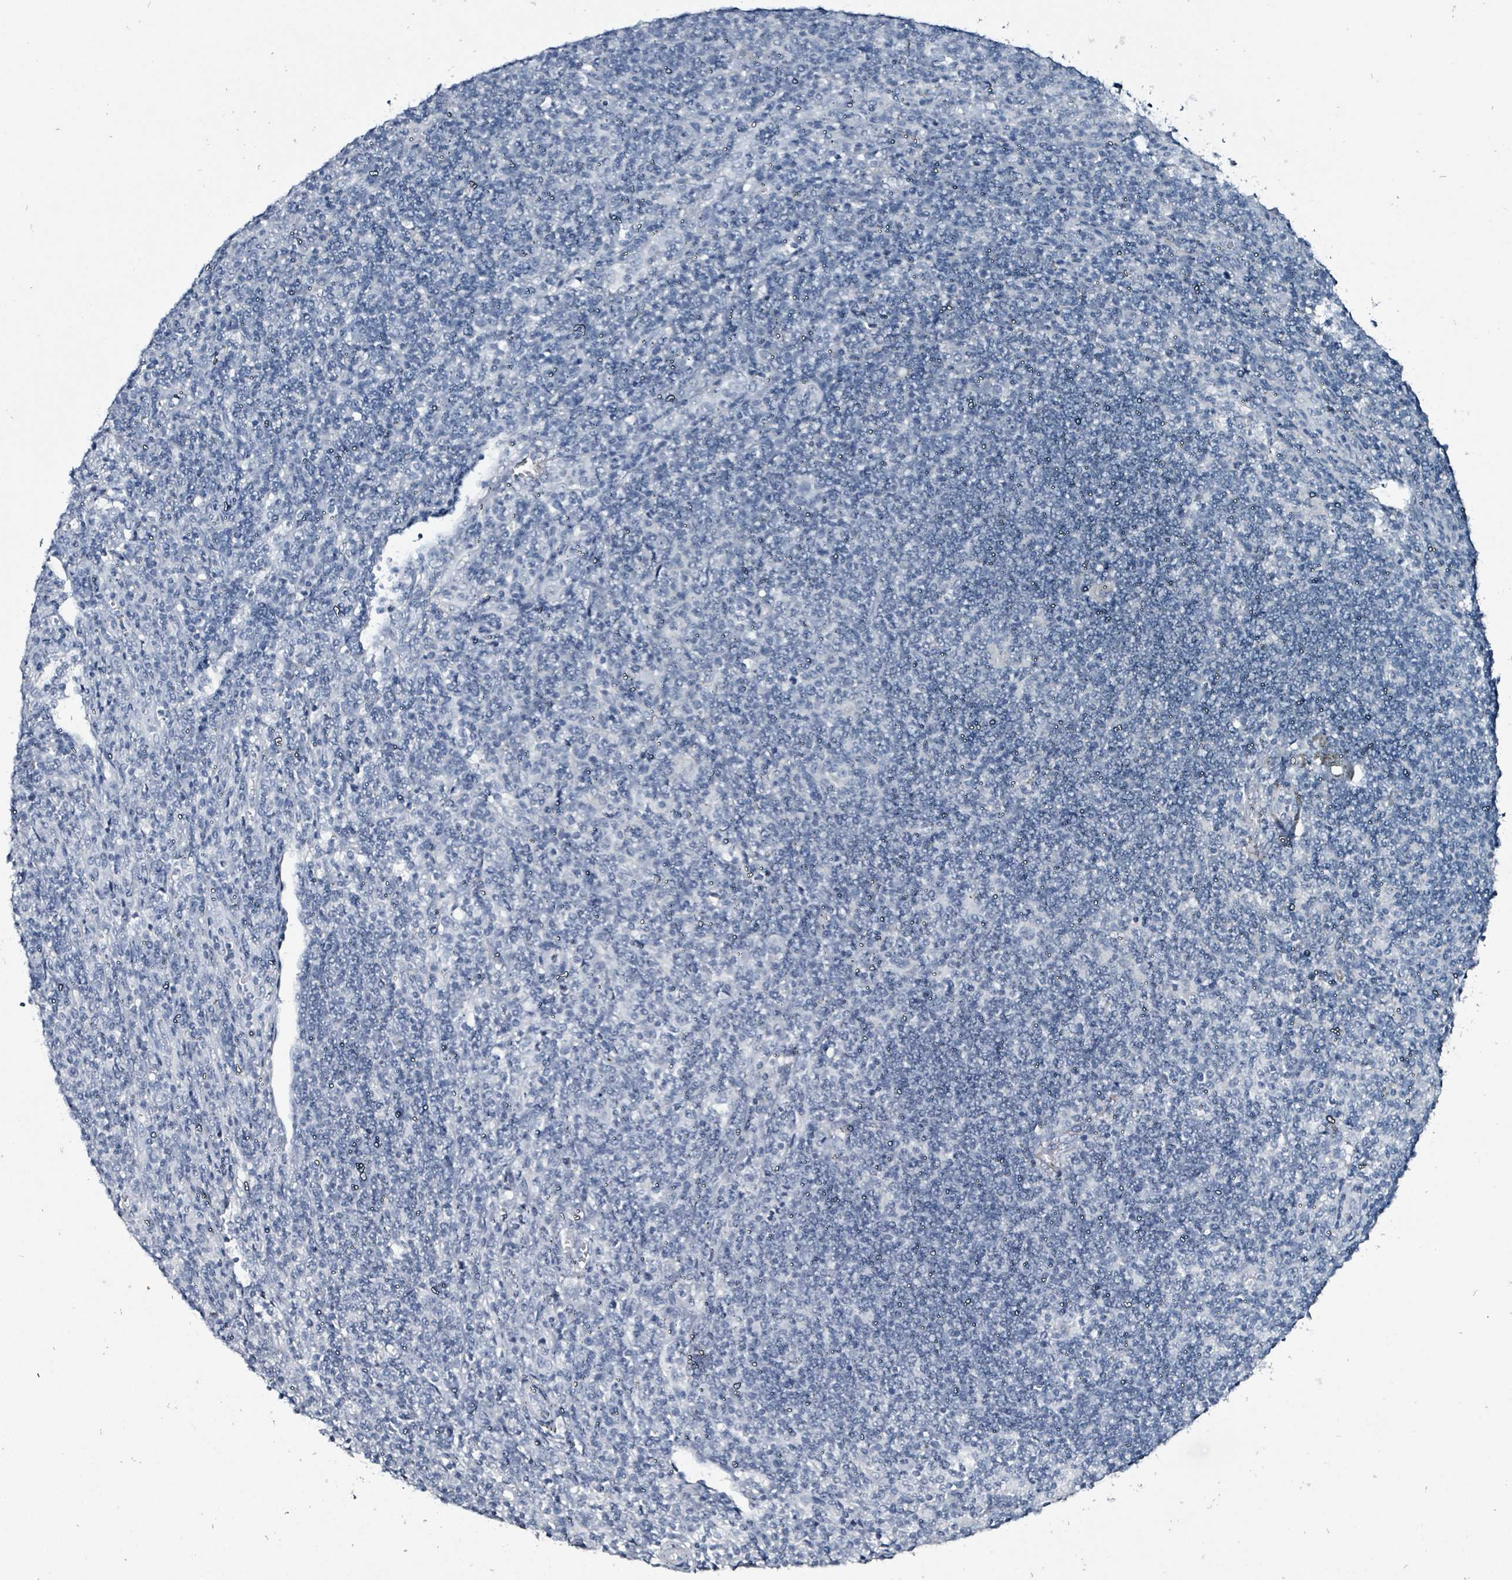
{"staining": {"intensity": "negative", "quantity": "none", "location": "none"}, "tissue": "lymphoma", "cell_type": "Tumor cells", "image_type": "cancer", "snomed": [{"axis": "morphology", "description": "Hodgkin's disease, NOS"}, {"axis": "topography", "description": "Lymph node"}], "caption": "A photomicrograph of lymphoma stained for a protein shows no brown staining in tumor cells.", "gene": "CA9", "patient": {"sex": "male", "age": 83}}